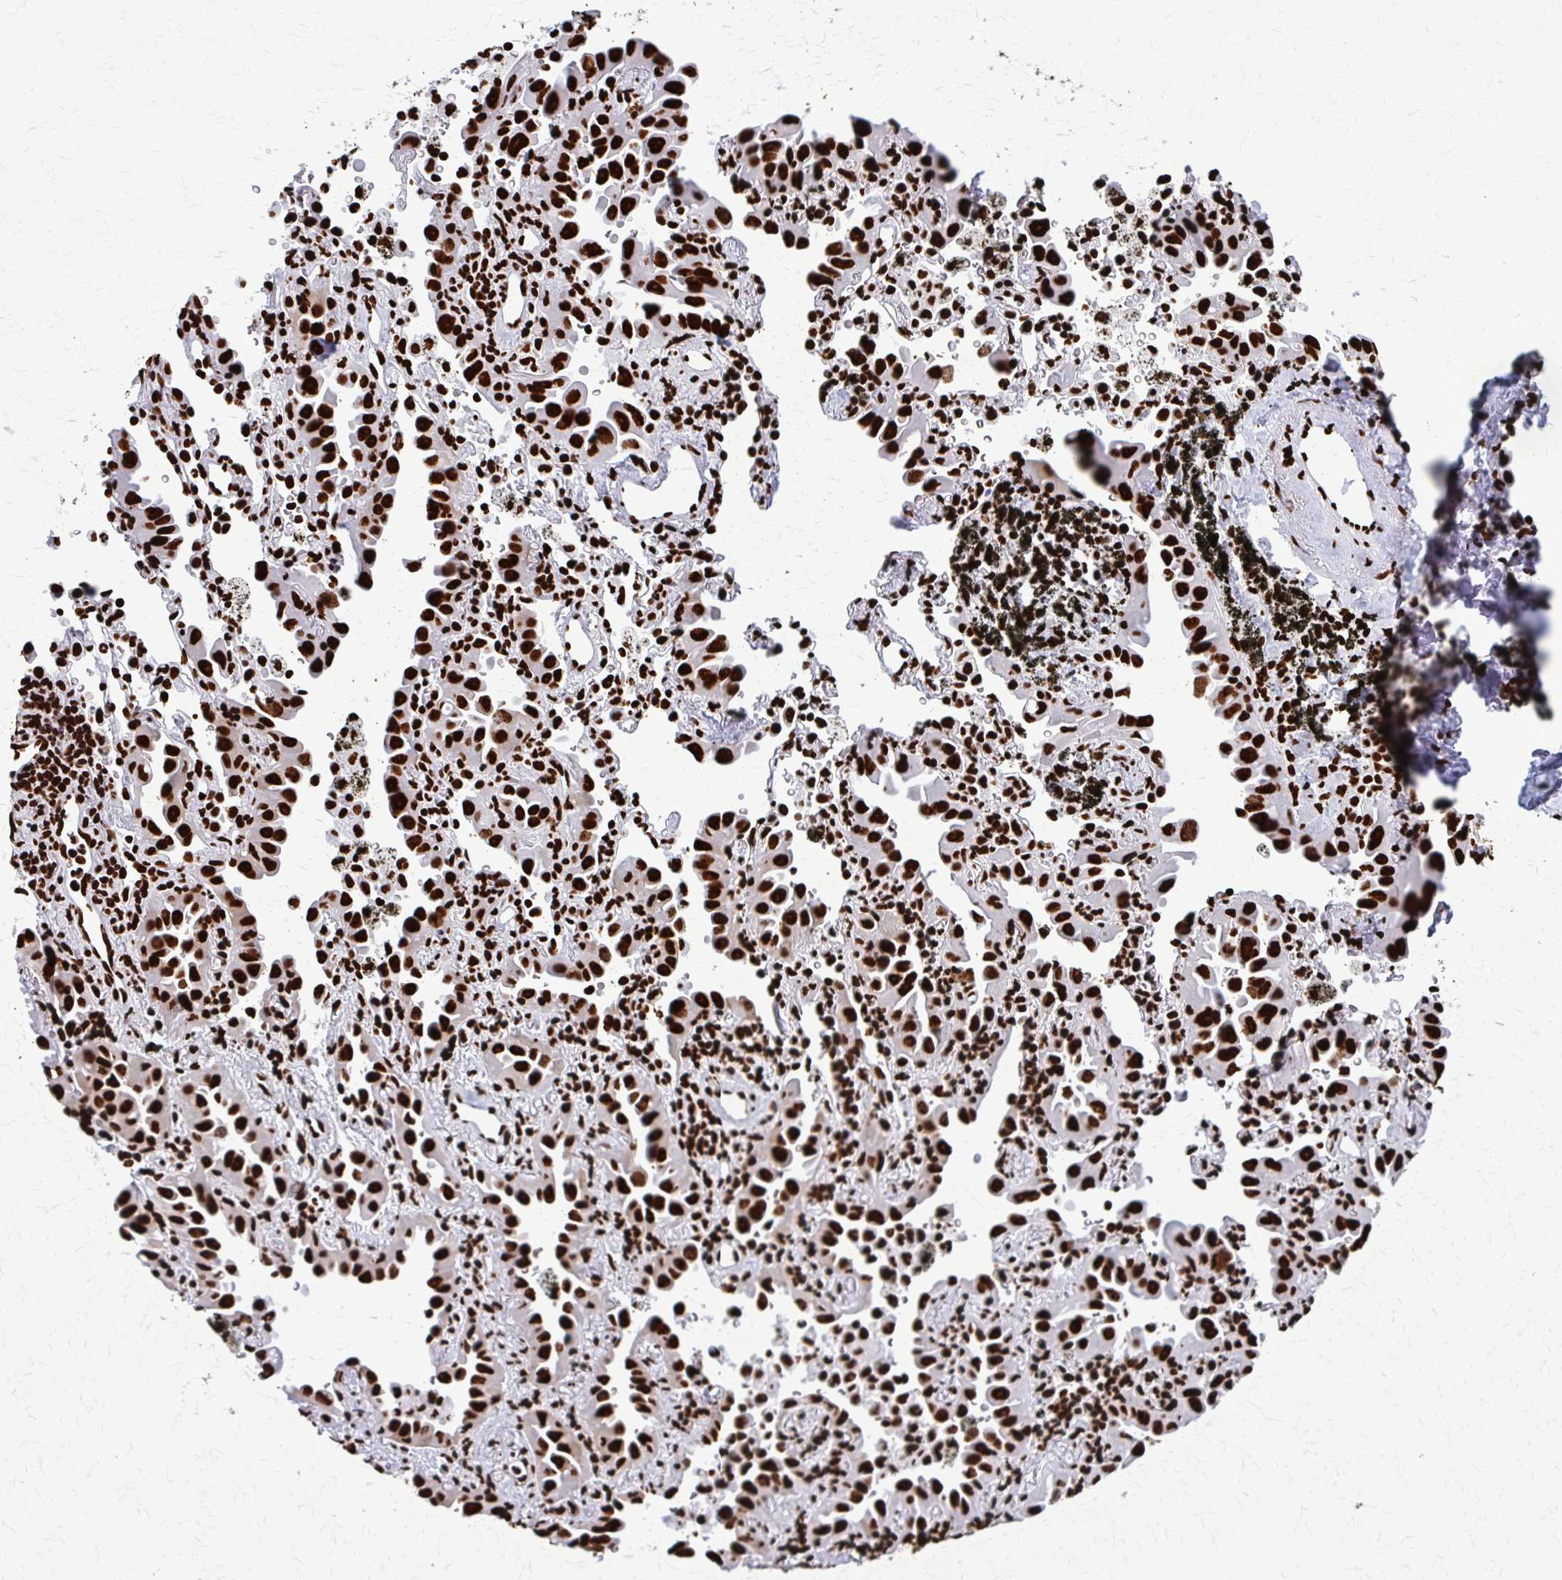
{"staining": {"intensity": "strong", "quantity": ">75%", "location": "nuclear"}, "tissue": "lung cancer", "cell_type": "Tumor cells", "image_type": "cancer", "snomed": [{"axis": "morphology", "description": "Adenocarcinoma, NOS"}, {"axis": "topography", "description": "Lung"}], "caption": "A brown stain highlights strong nuclear staining of a protein in human lung adenocarcinoma tumor cells.", "gene": "SFPQ", "patient": {"sex": "male", "age": 68}}